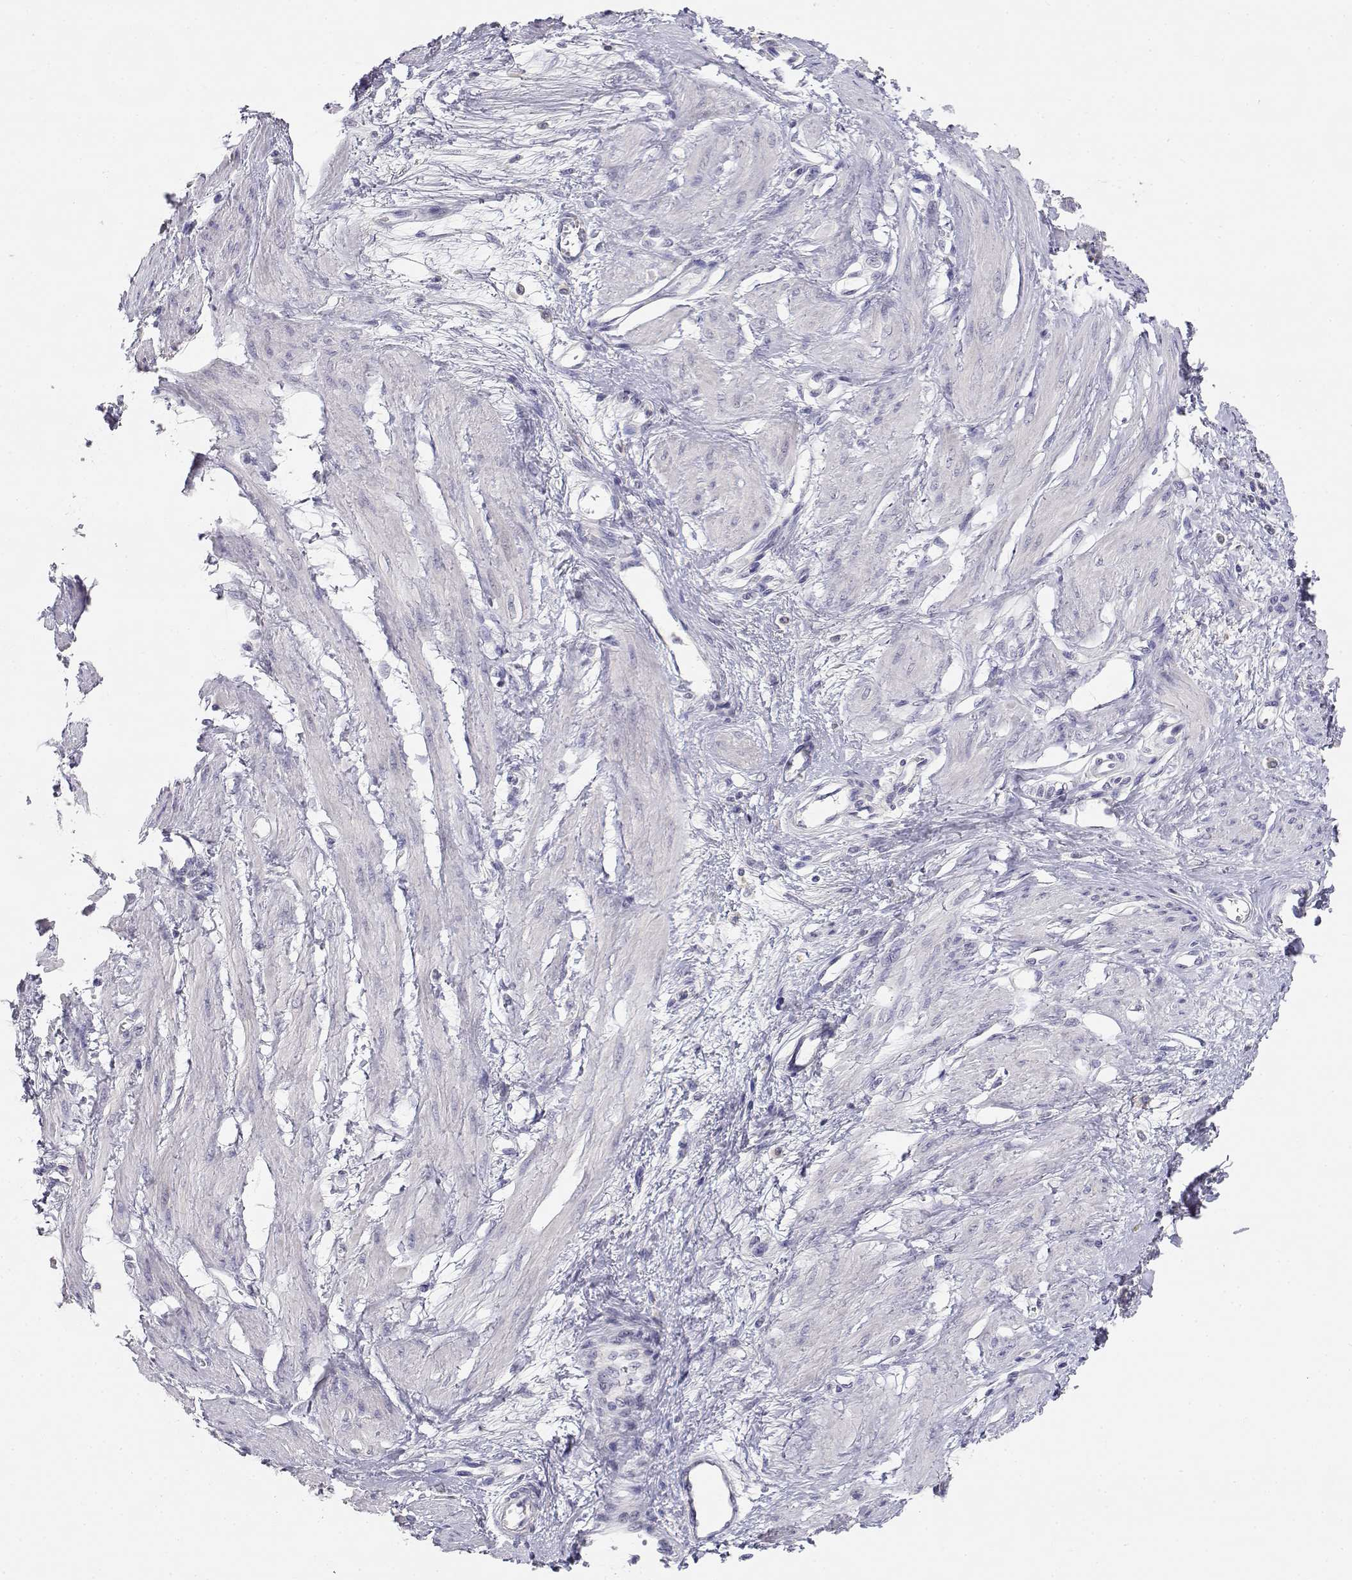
{"staining": {"intensity": "negative", "quantity": "none", "location": "none"}, "tissue": "smooth muscle", "cell_type": "Smooth muscle cells", "image_type": "normal", "snomed": [{"axis": "morphology", "description": "Normal tissue, NOS"}, {"axis": "topography", "description": "Smooth muscle"}, {"axis": "topography", "description": "Uterus"}], "caption": "Human smooth muscle stained for a protein using IHC displays no expression in smooth muscle cells.", "gene": "ADA", "patient": {"sex": "female", "age": 39}}